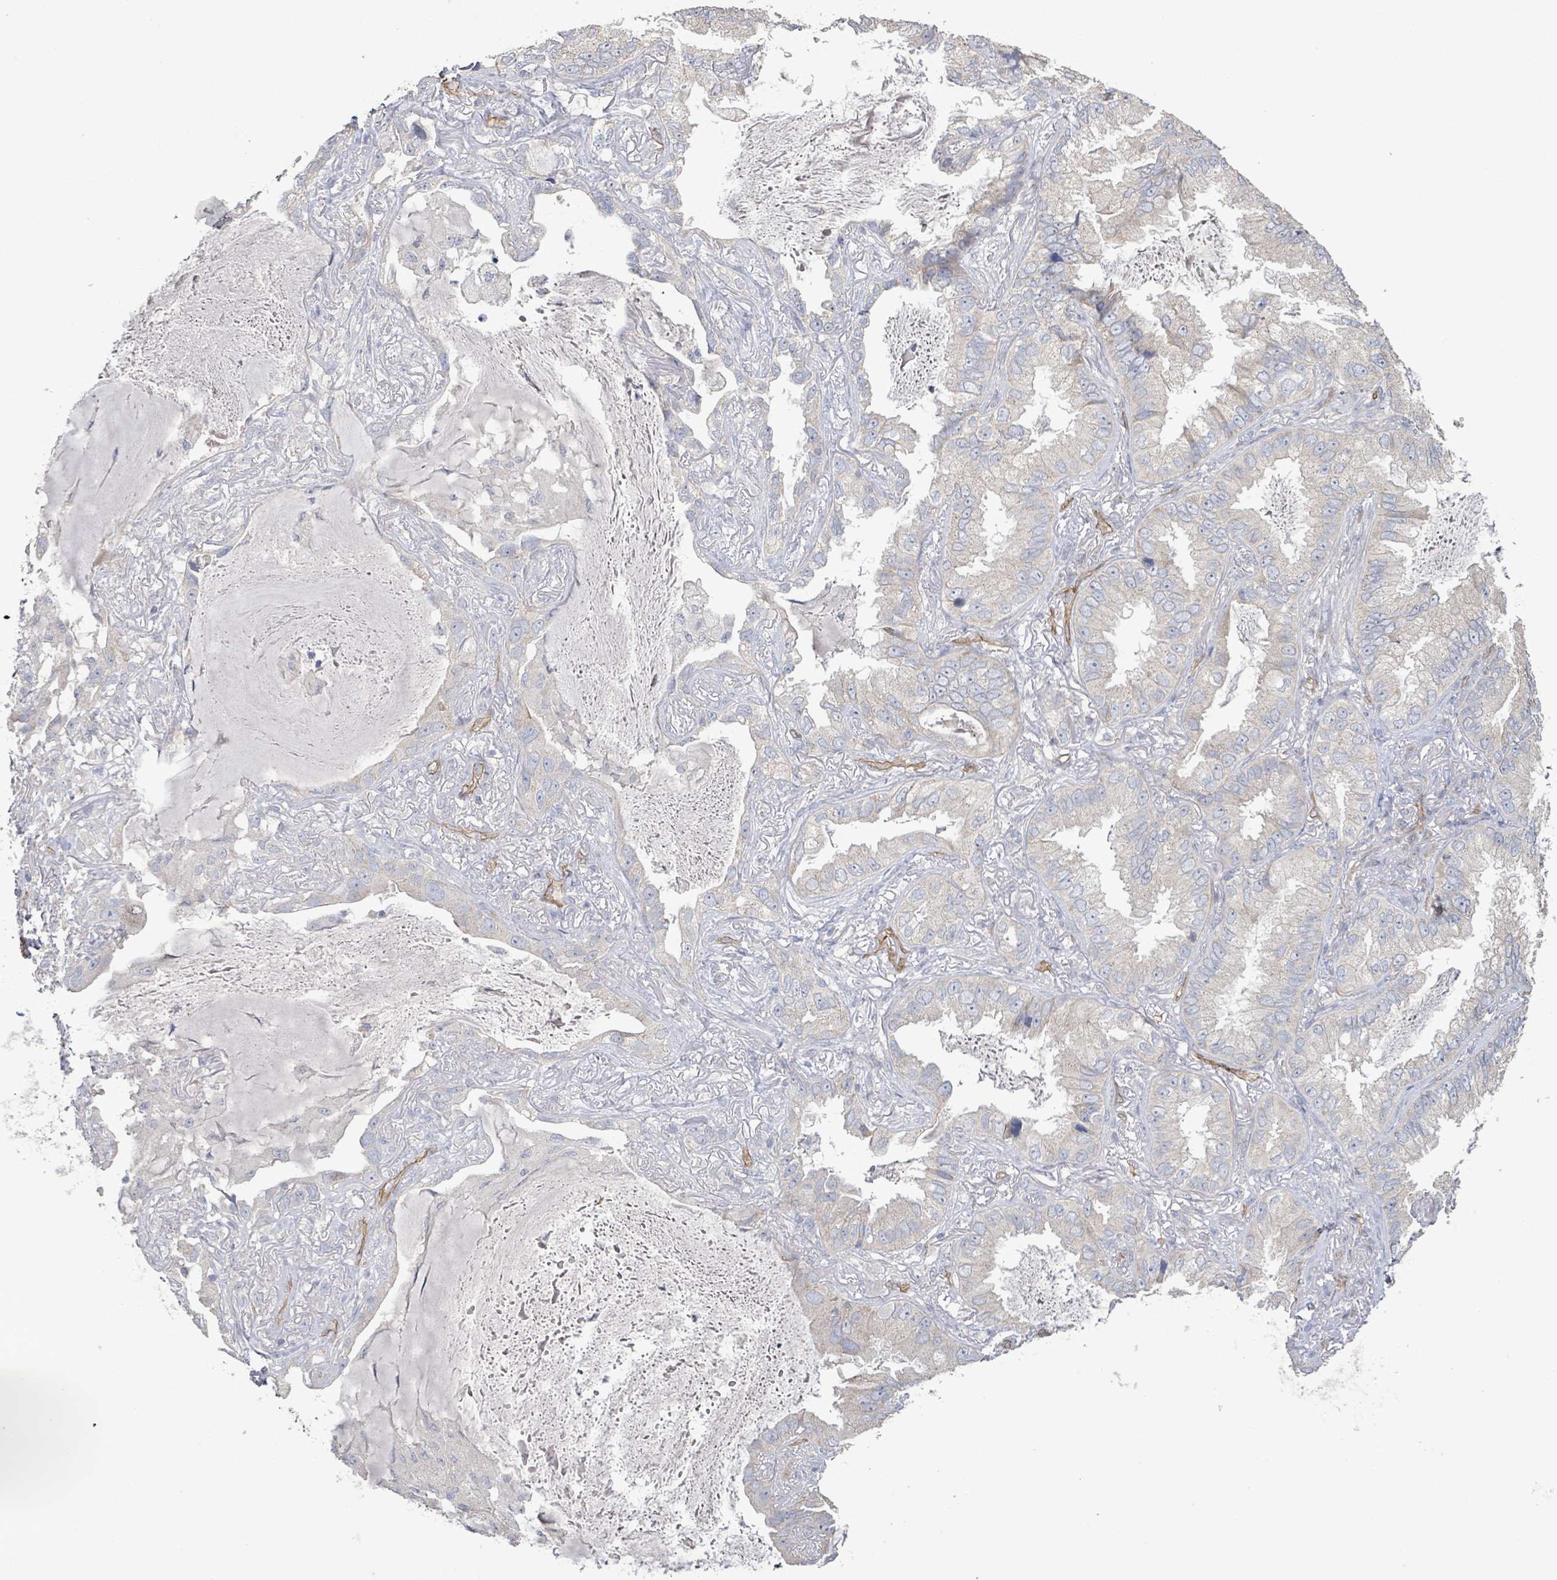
{"staining": {"intensity": "negative", "quantity": "none", "location": "none"}, "tissue": "lung cancer", "cell_type": "Tumor cells", "image_type": "cancer", "snomed": [{"axis": "morphology", "description": "Adenocarcinoma, NOS"}, {"axis": "topography", "description": "Lung"}], "caption": "Human lung adenocarcinoma stained for a protein using IHC reveals no positivity in tumor cells.", "gene": "KANK3", "patient": {"sex": "female", "age": 69}}